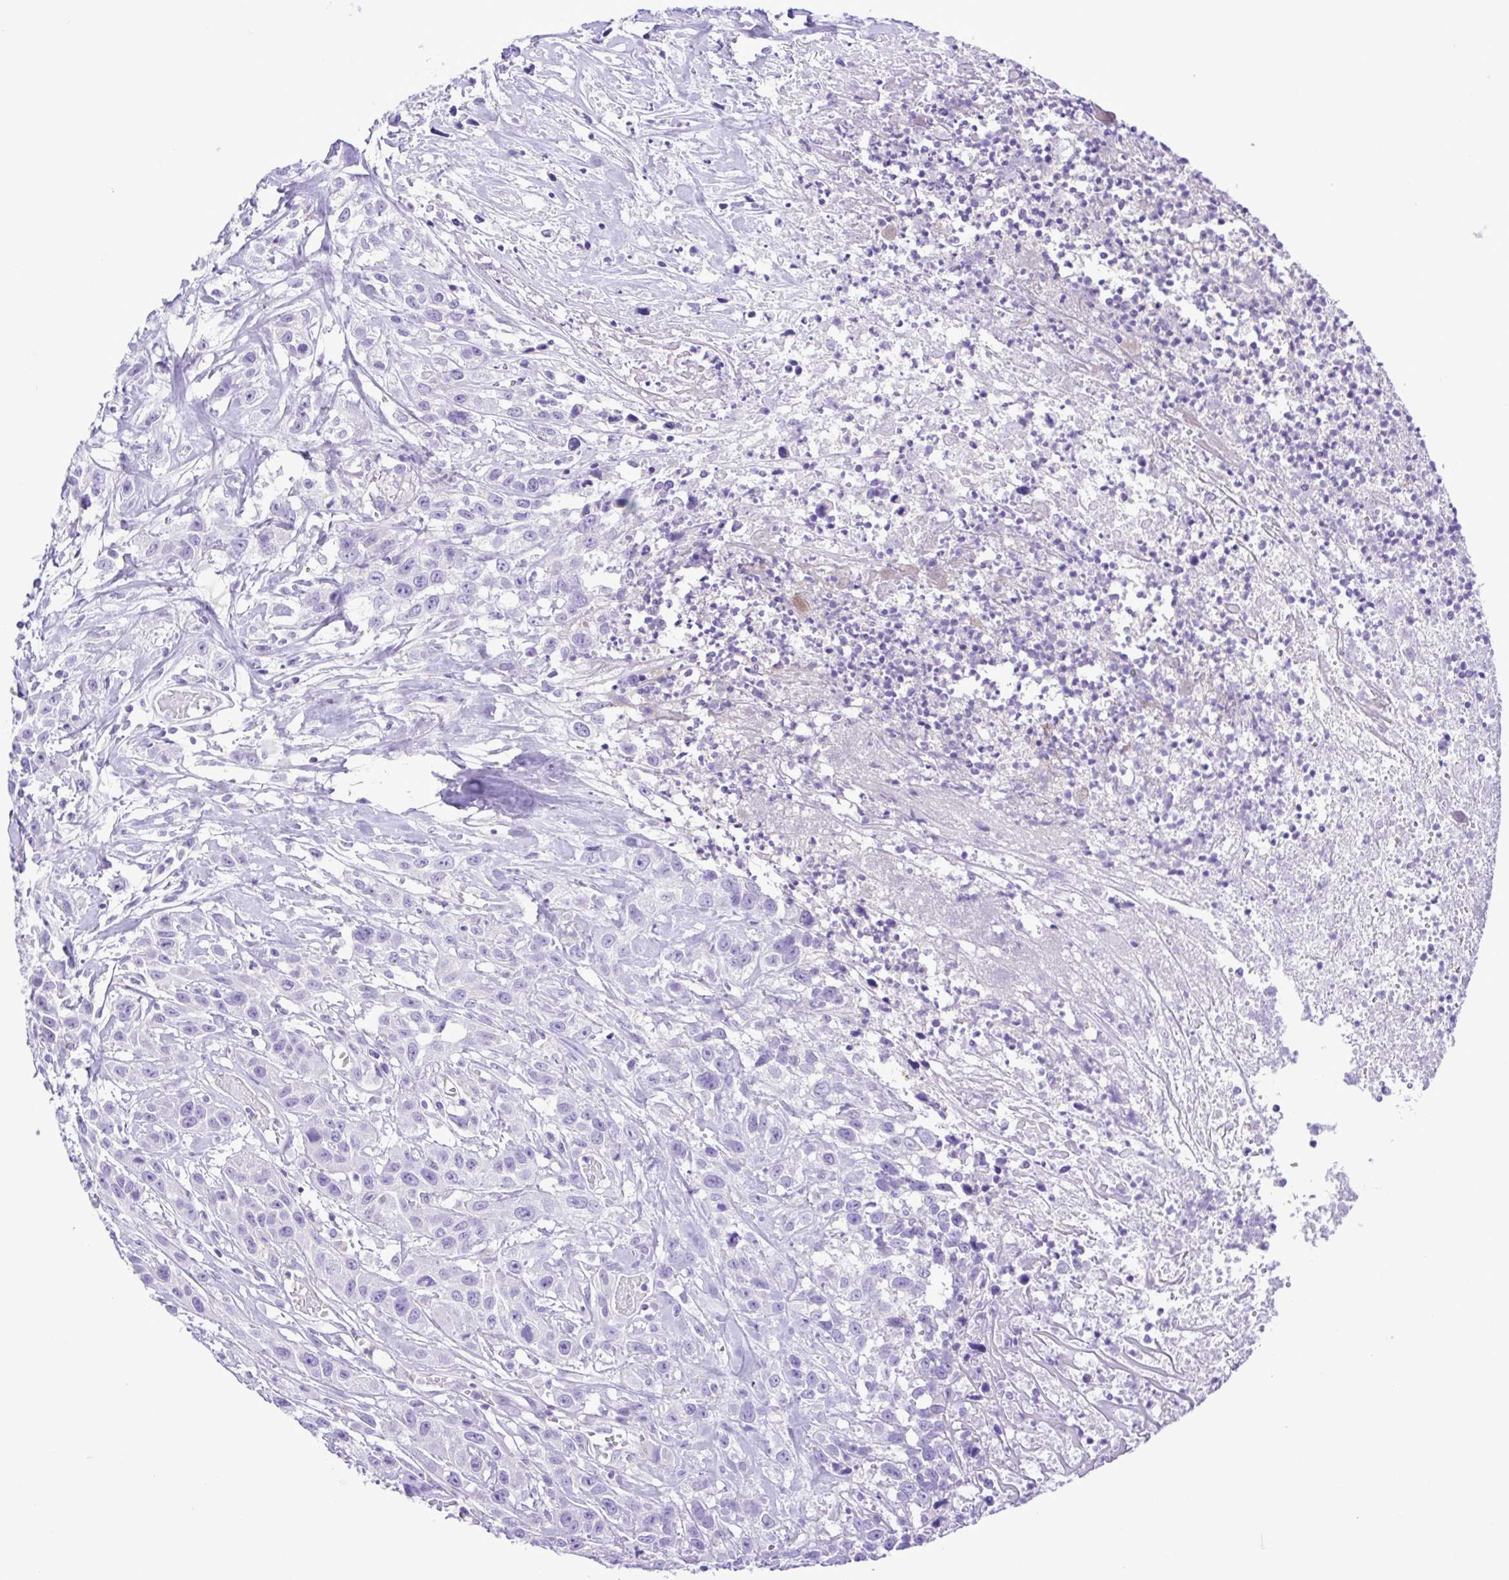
{"staining": {"intensity": "negative", "quantity": "none", "location": "none"}, "tissue": "head and neck cancer", "cell_type": "Tumor cells", "image_type": "cancer", "snomed": [{"axis": "morphology", "description": "Squamous cell carcinoma, NOS"}, {"axis": "topography", "description": "Head-Neck"}], "caption": "IHC histopathology image of neoplastic tissue: human squamous cell carcinoma (head and neck) stained with DAB (3,3'-diaminobenzidine) displays no significant protein positivity in tumor cells.", "gene": "SYT1", "patient": {"sex": "male", "age": 57}}